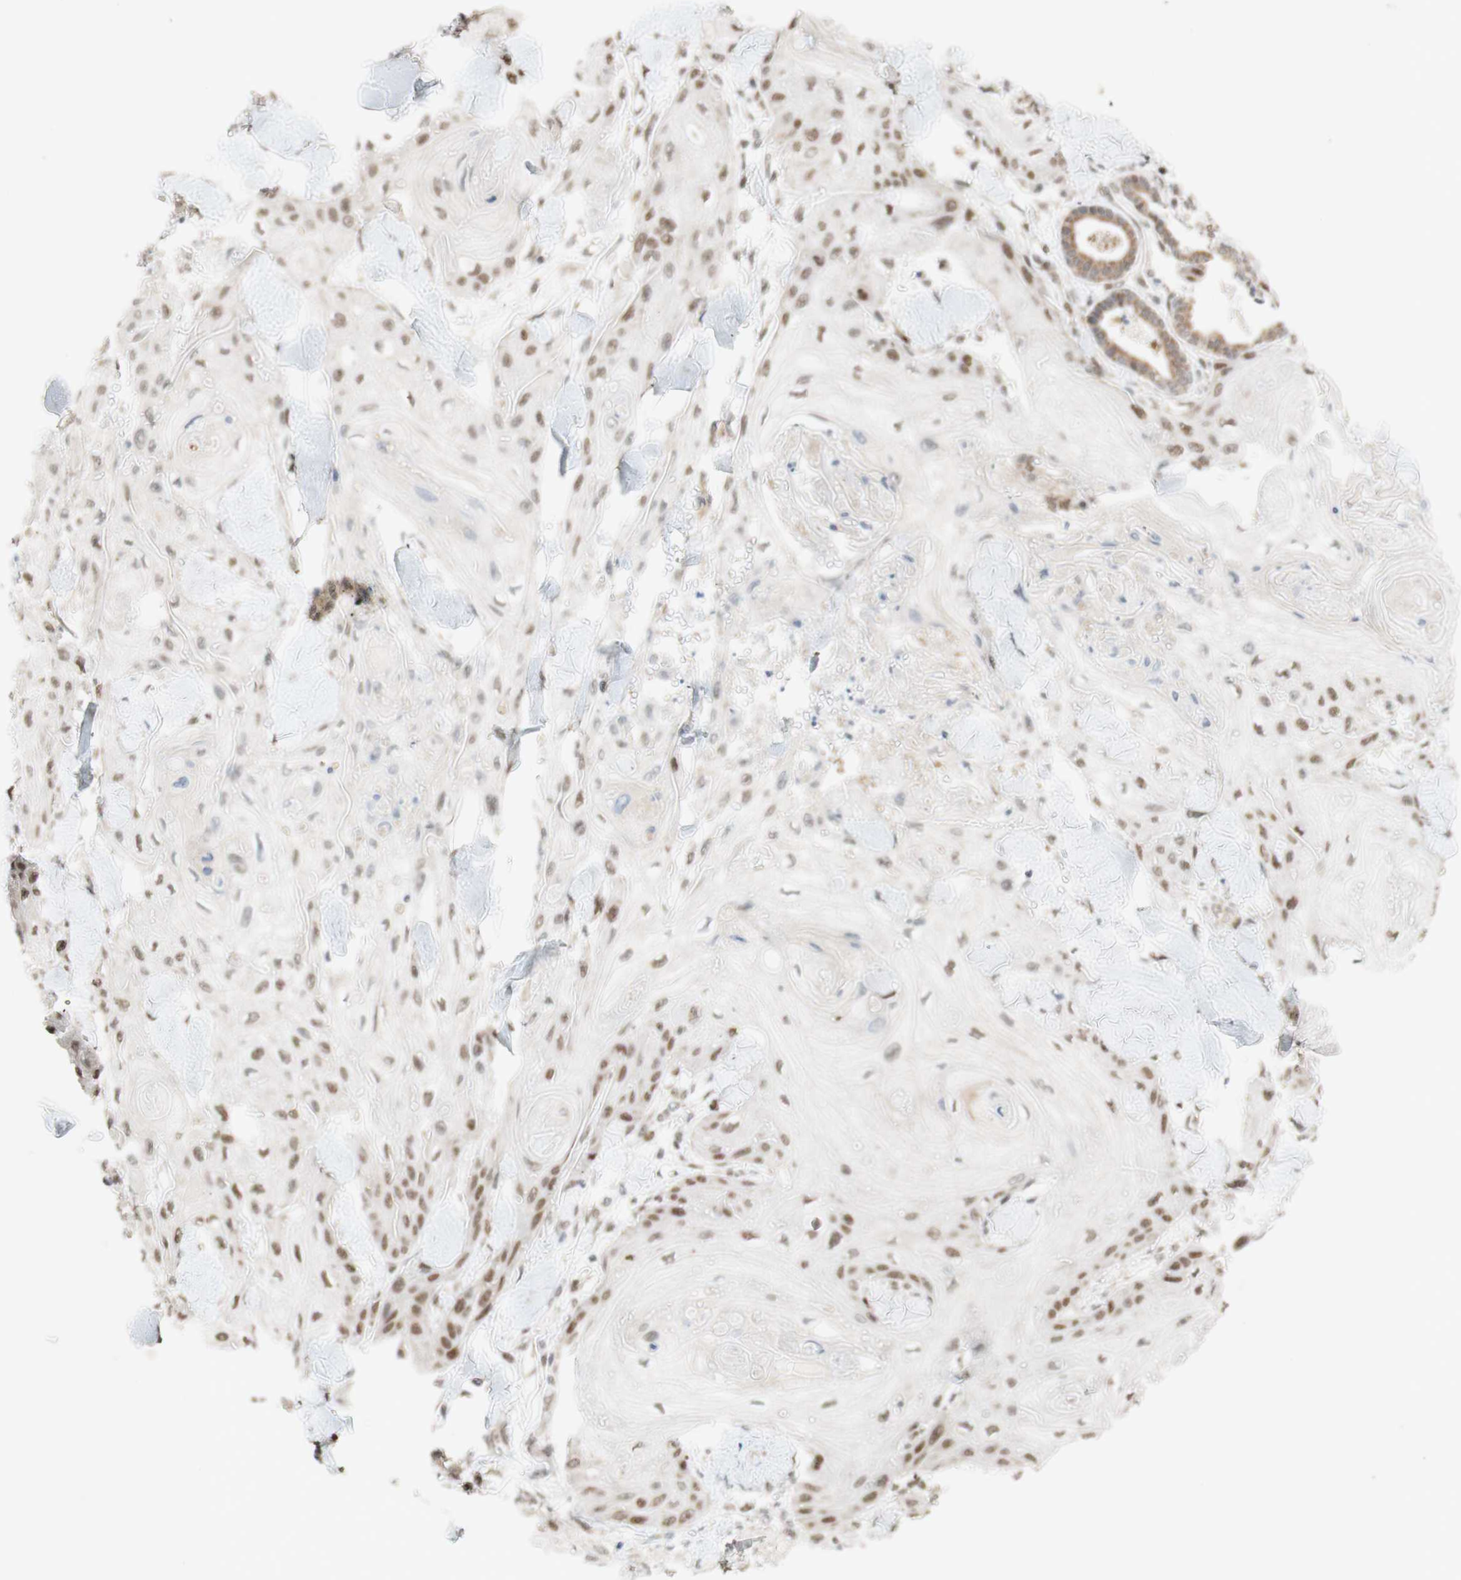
{"staining": {"intensity": "moderate", "quantity": "25%-75%", "location": "nuclear"}, "tissue": "skin cancer", "cell_type": "Tumor cells", "image_type": "cancer", "snomed": [{"axis": "morphology", "description": "Squamous cell carcinoma, NOS"}, {"axis": "topography", "description": "Skin"}], "caption": "Protein expression by immunohistochemistry demonstrates moderate nuclear positivity in approximately 25%-75% of tumor cells in squamous cell carcinoma (skin).", "gene": "DNMT3A", "patient": {"sex": "male", "age": 74}}